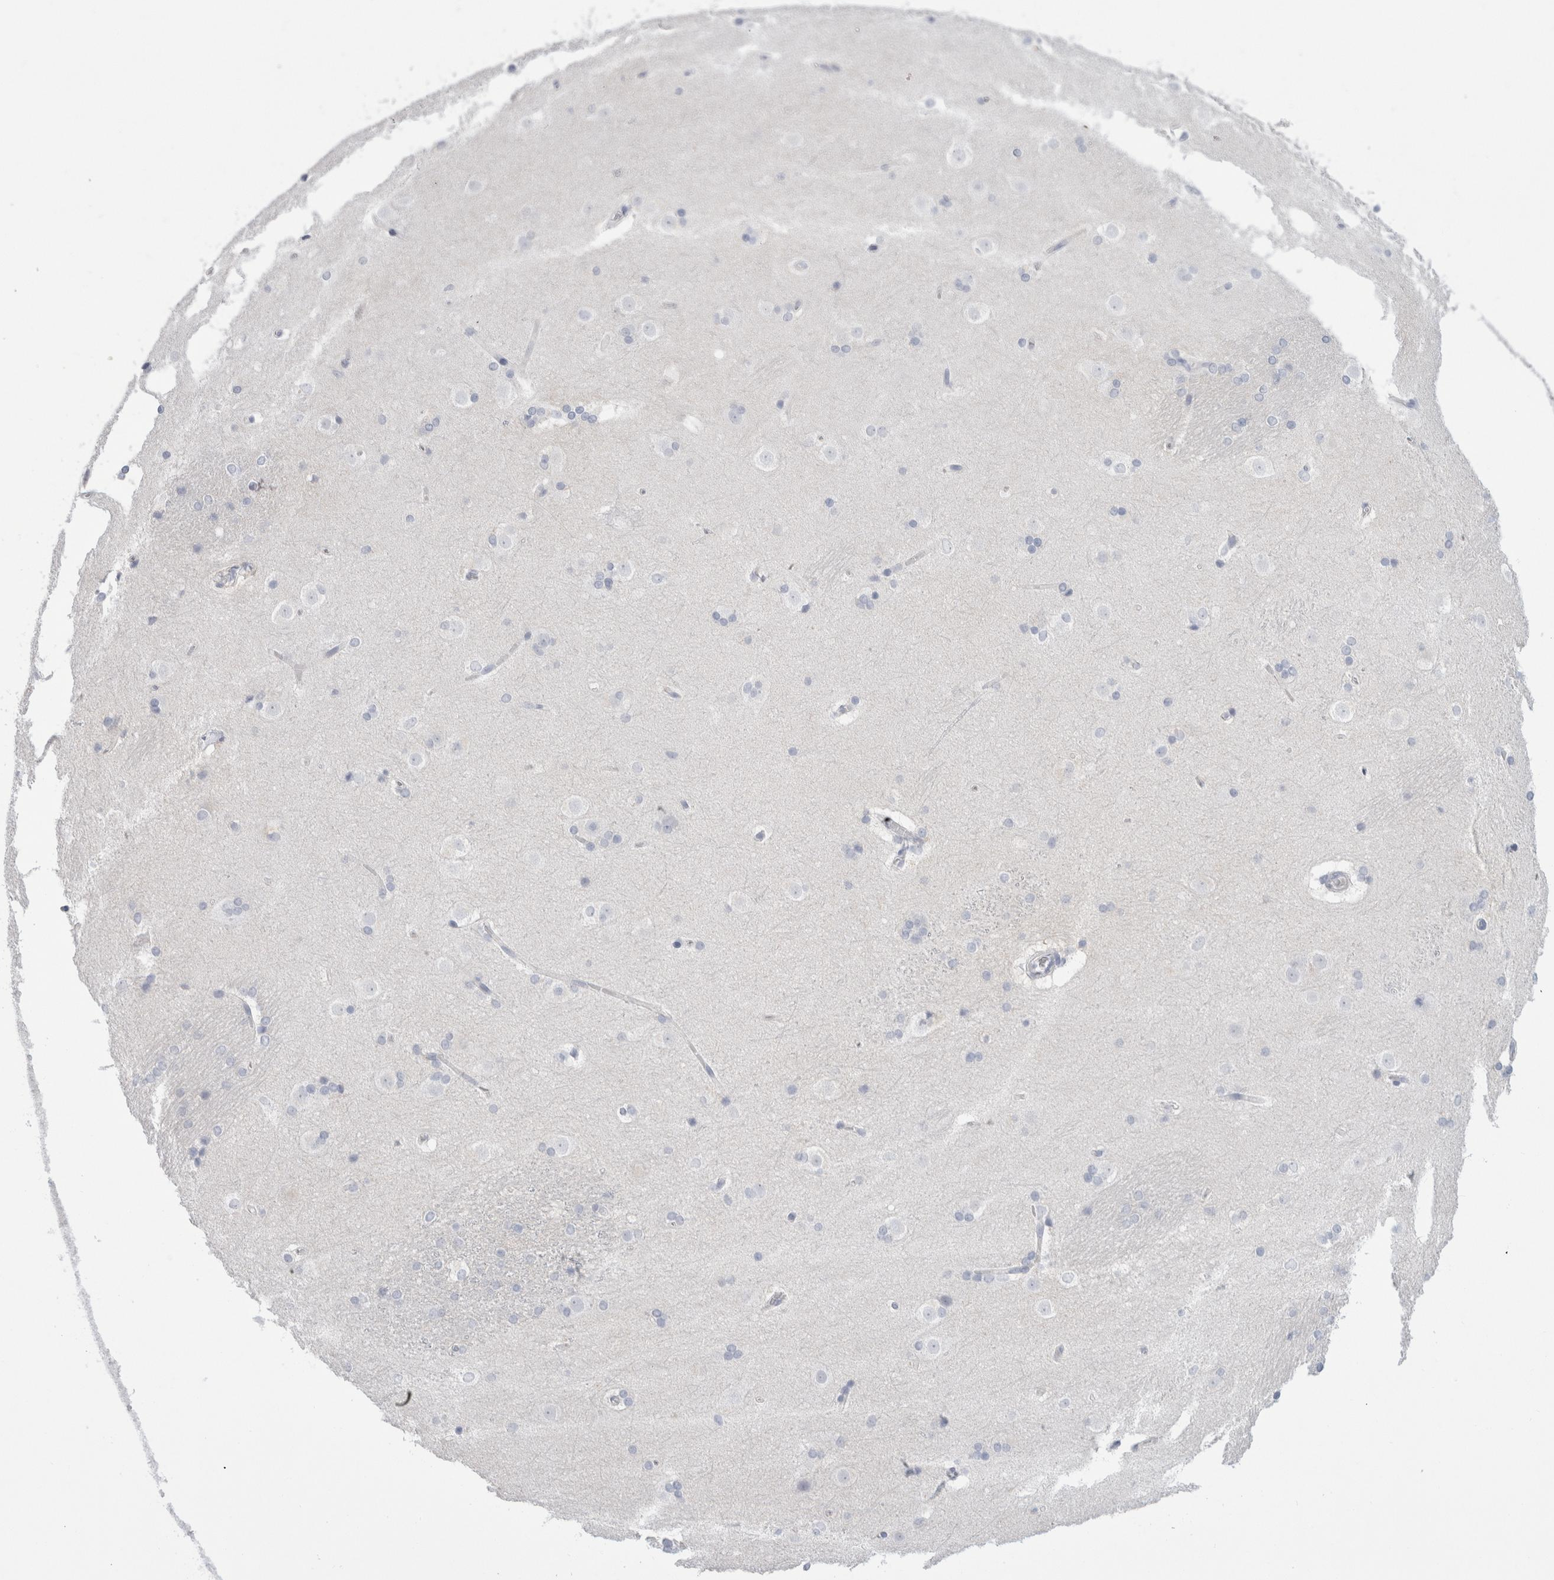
{"staining": {"intensity": "negative", "quantity": "none", "location": "none"}, "tissue": "caudate", "cell_type": "Glial cells", "image_type": "normal", "snomed": [{"axis": "morphology", "description": "Normal tissue, NOS"}, {"axis": "topography", "description": "Lateral ventricle wall"}], "caption": "Image shows no significant protein positivity in glial cells of benign caudate. The staining was performed using DAB (3,3'-diaminobenzidine) to visualize the protein expression in brown, while the nuclei were stained in blue with hematoxylin (Magnification: 20x).", "gene": "CD38", "patient": {"sex": "female", "age": 19}}